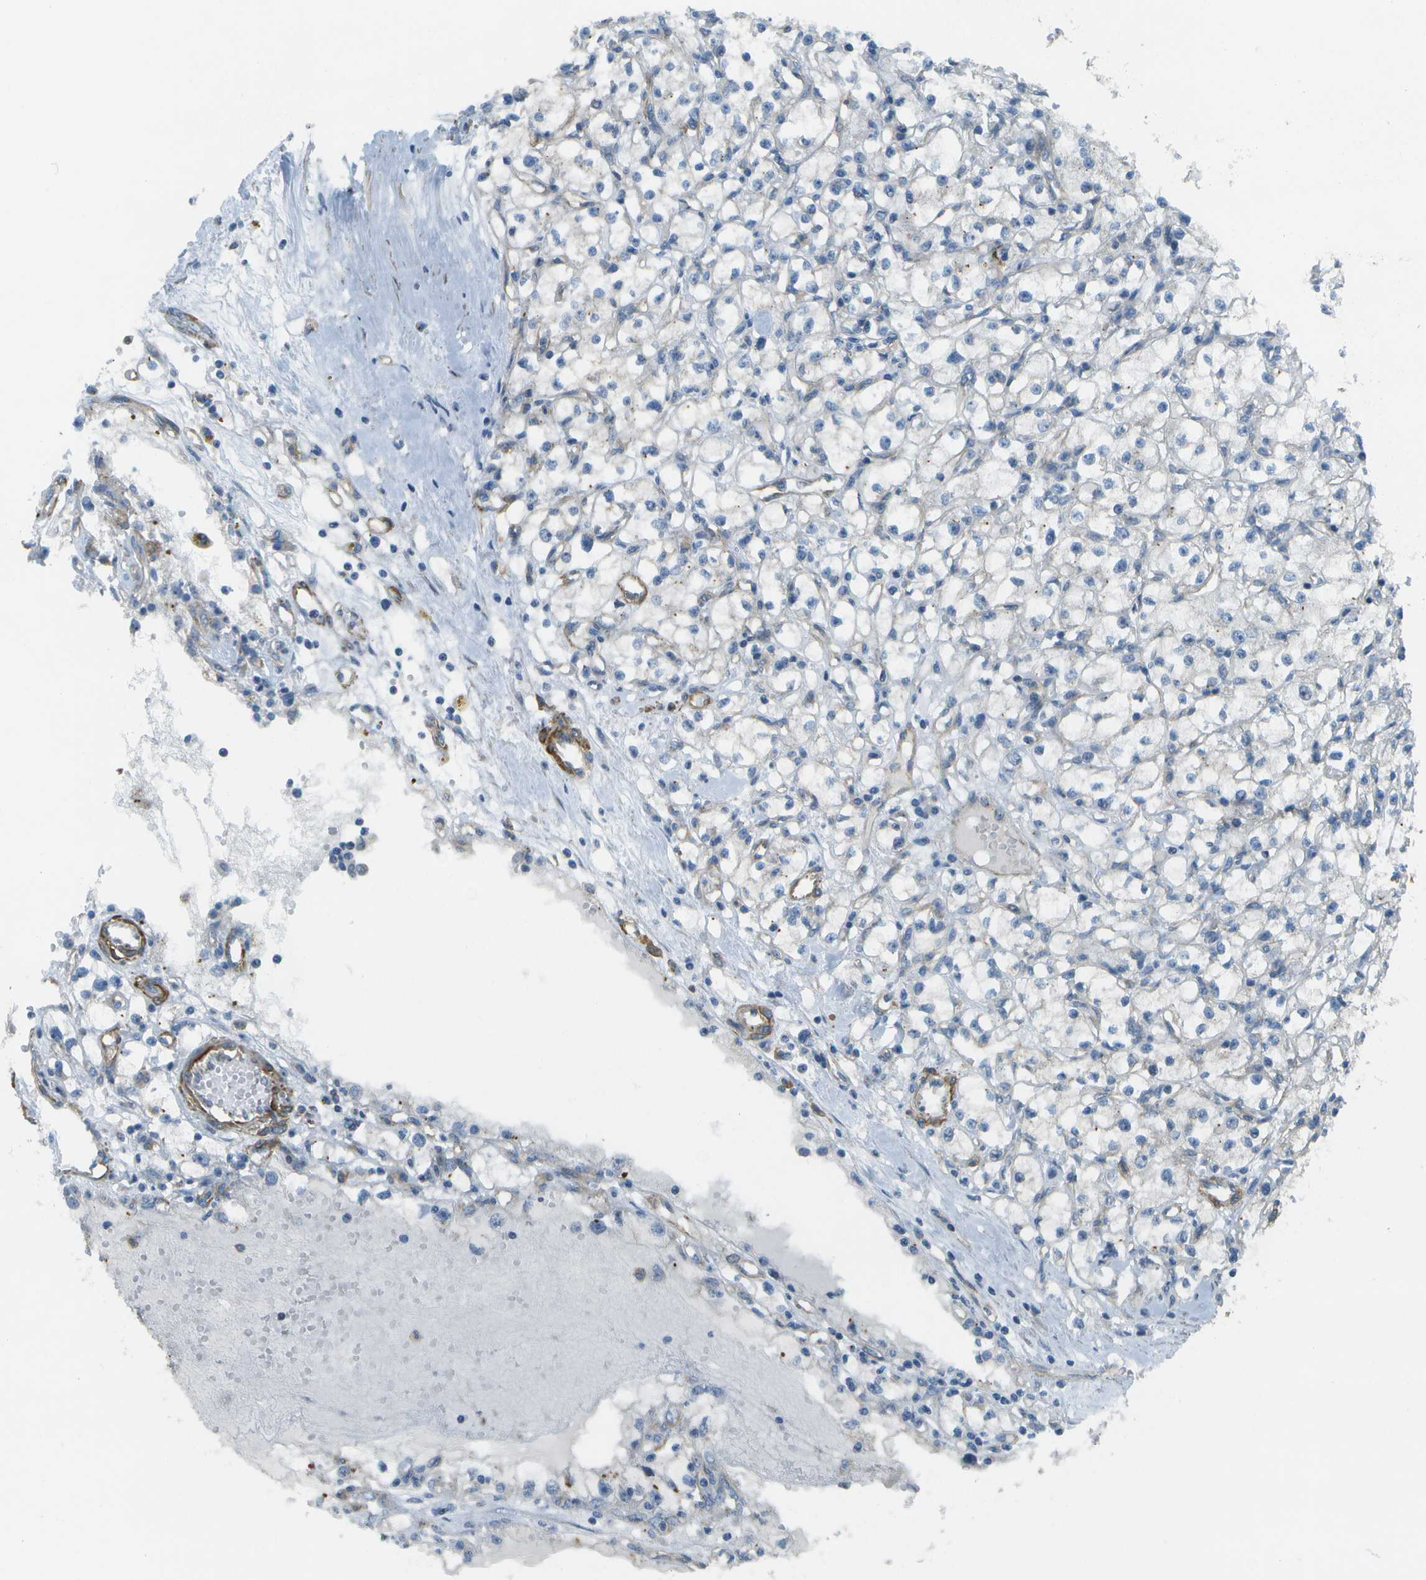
{"staining": {"intensity": "negative", "quantity": "none", "location": "none"}, "tissue": "renal cancer", "cell_type": "Tumor cells", "image_type": "cancer", "snomed": [{"axis": "morphology", "description": "Adenocarcinoma, NOS"}, {"axis": "topography", "description": "Kidney"}], "caption": "There is no significant positivity in tumor cells of renal cancer (adenocarcinoma).", "gene": "MYH11", "patient": {"sex": "male", "age": 56}}